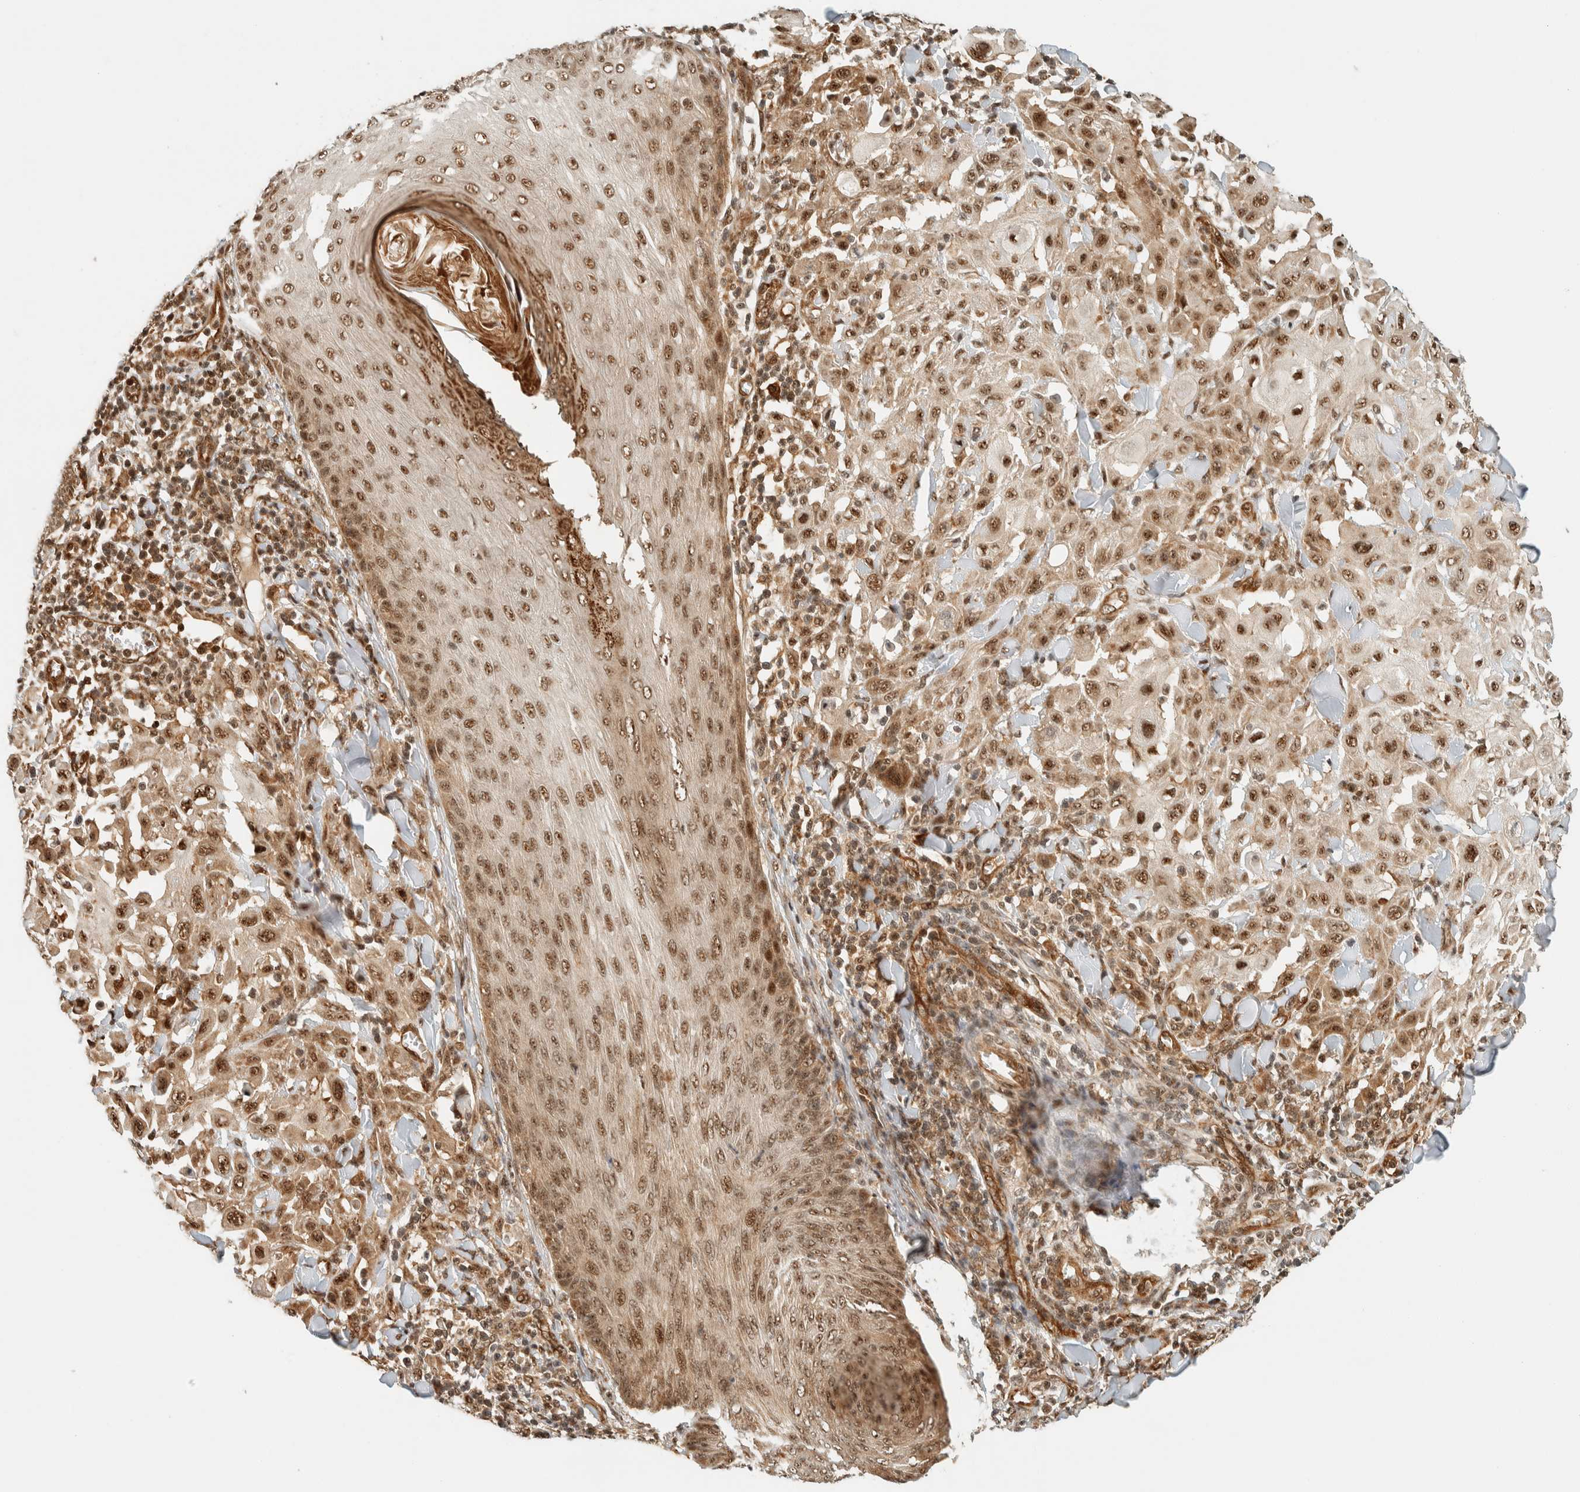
{"staining": {"intensity": "moderate", "quantity": ">75%", "location": "nuclear"}, "tissue": "skin cancer", "cell_type": "Tumor cells", "image_type": "cancer", "snomed": [{"axis": "morphology", "description": "Squamous cell carcinoma, NOS"}, {"axis": "topography", "description": "Skin"}], "caption": "Moderate nuclear expression is identified in about >75% of tumor cells in skin cancer (squamous cell carcinoma).", "gene": "SIK1", "patient": {"sex": "male", "age": 24}}